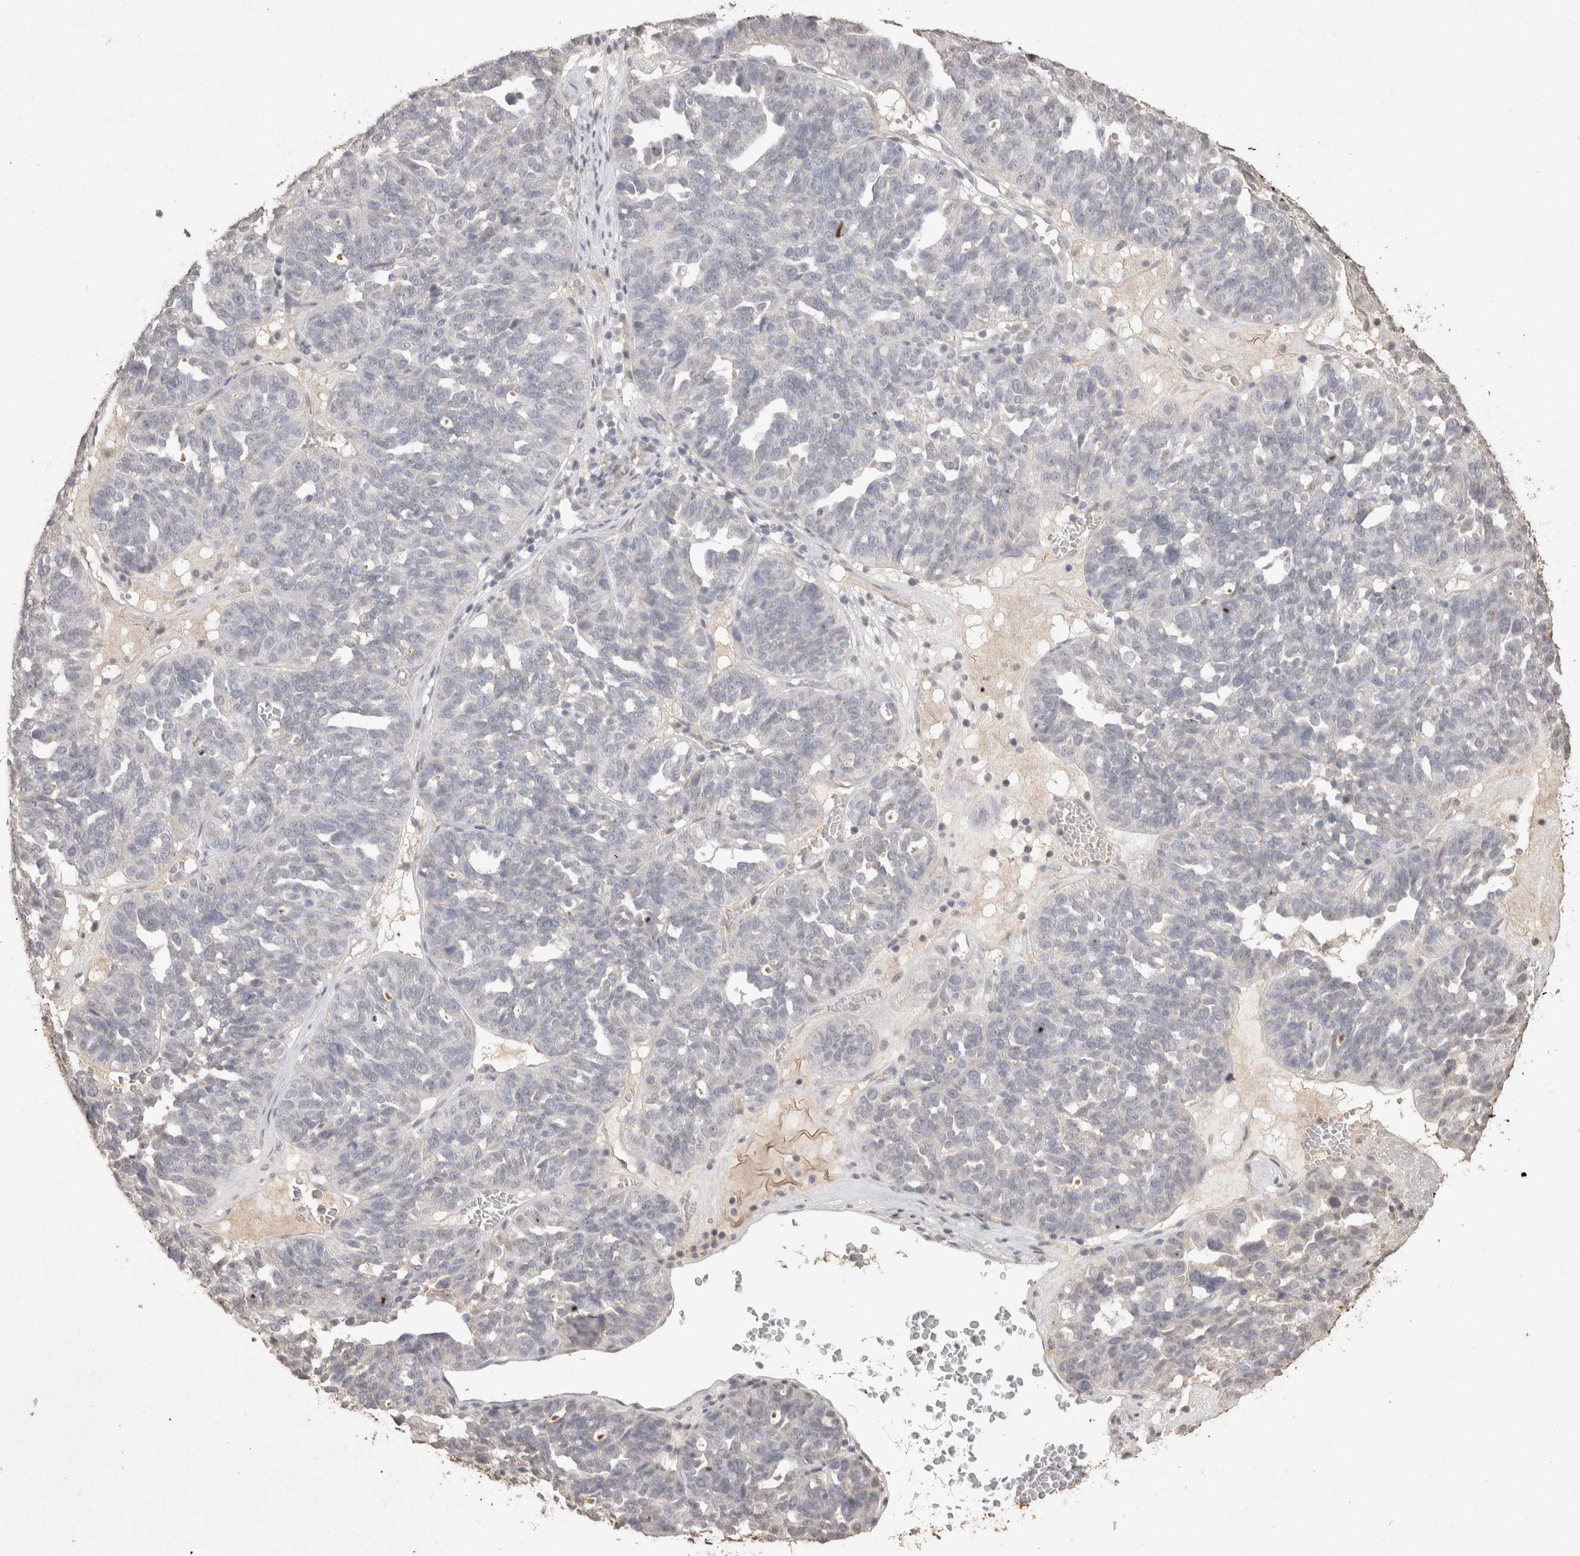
{"staining": {"intensity": "negative", "quantity": "none", "location": "none"}, "tissue": "ovarian cancer", "cell_type": "Tumor cells", "image_type": "cancer", "snomed": [{"axis": "morphology", "description": "Cystadenocarcinoma, serous, NOS"}, {"axis": "topography", "description": "Ovary"}], "caption": "Ovarian cancer (serous cystadenocarcinoma) stained for a protein using immunohistochemistry (IHC) displays no expression tumor cells.", "gene": "MLX", "patient": {"sex": "female", "age": 59}}